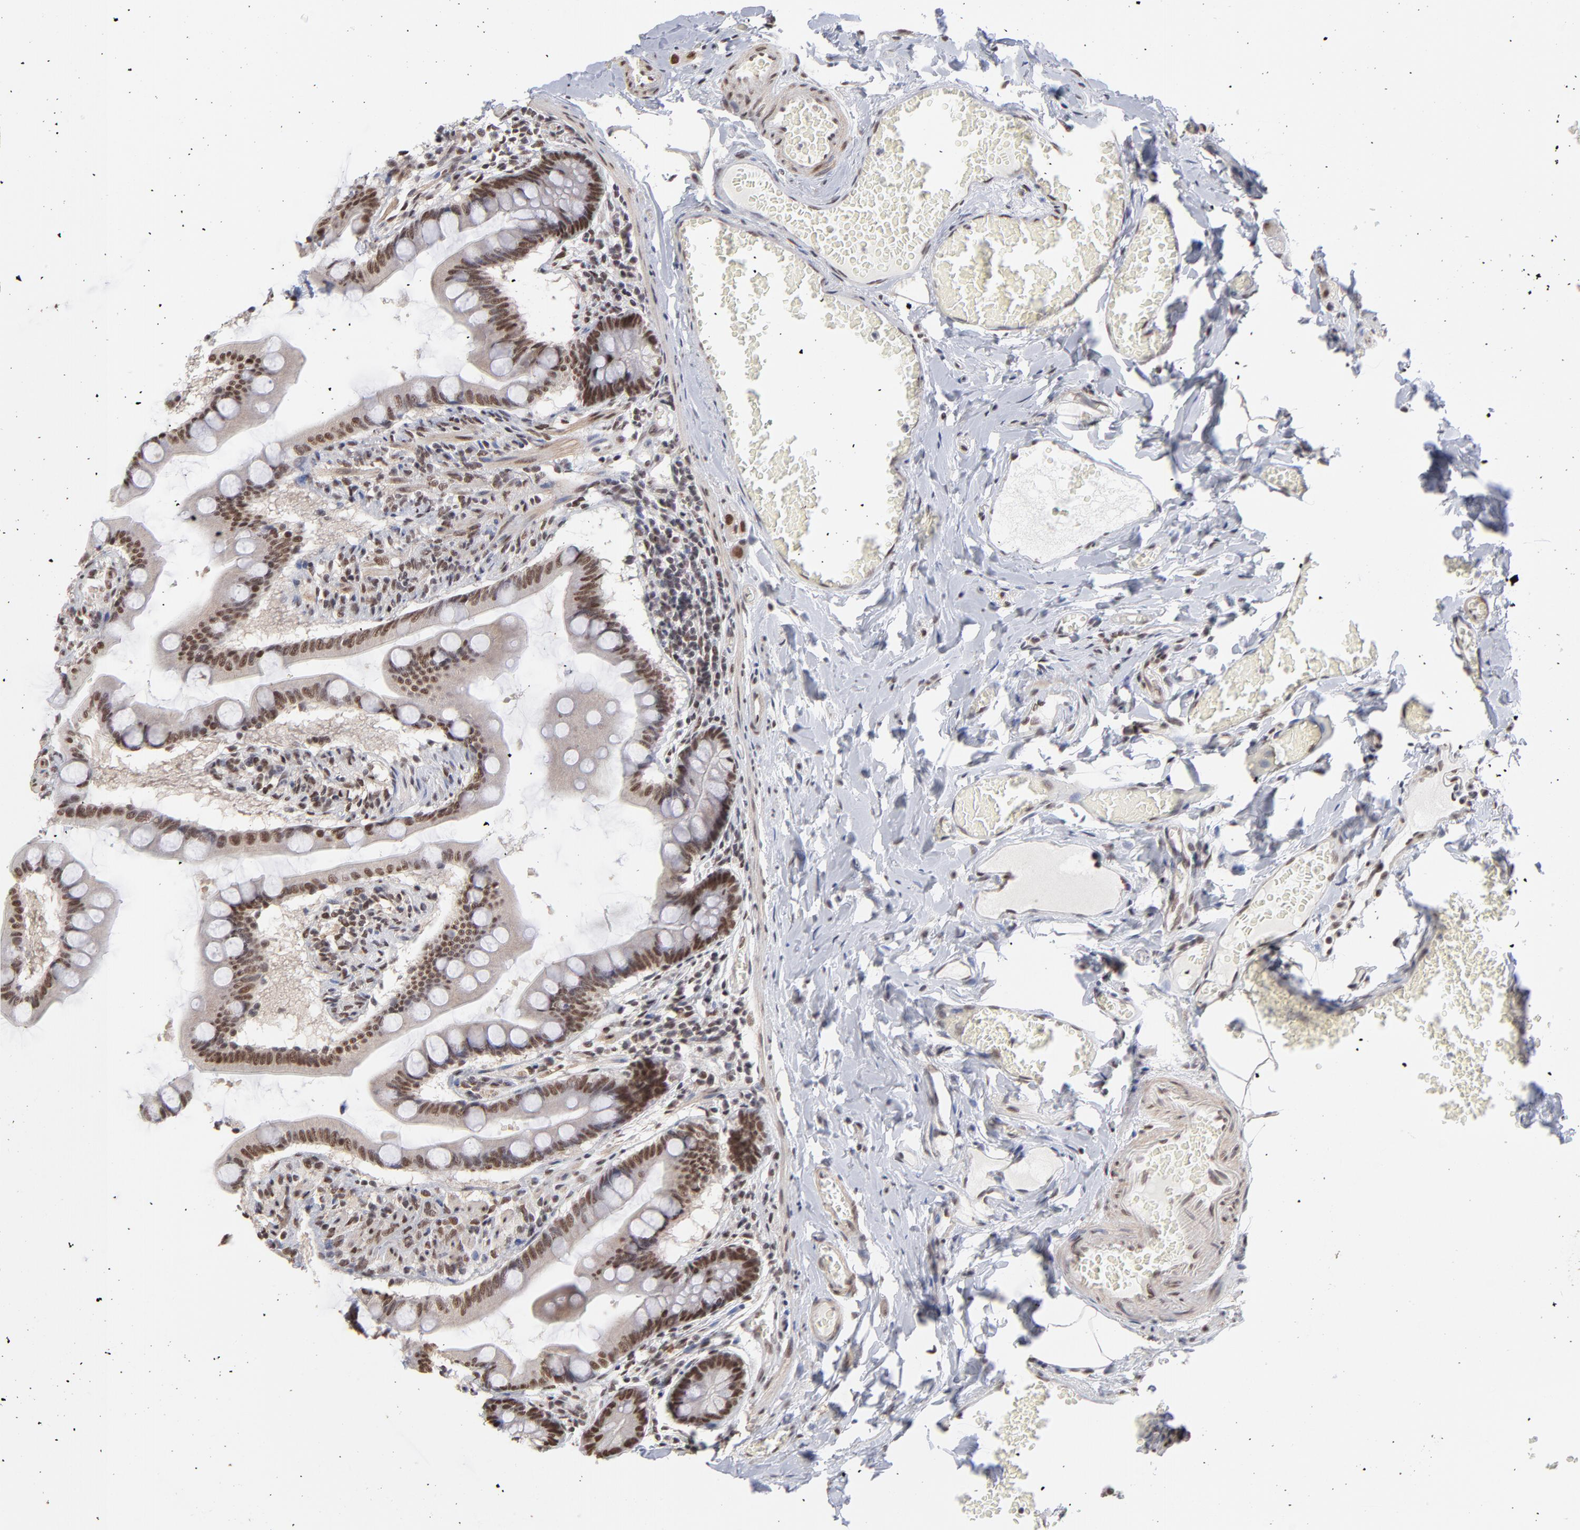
{"staining": {"intensity": "strong", "quantity": ">75%", "location": "cytoplasmic/membranous,nuclear"}, "tissue": "small intestine", "cell_type": "Glandular cells", "image_type": "normal", "snomed": [{"axis": "morphology", "description": "Normal tissue, NOS"}, {"axis": "topography", "description": "Small intestine"}], "caption": "A micrograph of small intestine stained for a protein demonstrates strong cytoplasmic/membranous,nuclear brown staining in glandular cells. (DAB = brown stain, brightfield microscopy at high magnification).", "gene": "ZNF3", "patient": {"sex": "male", "age": 41}}